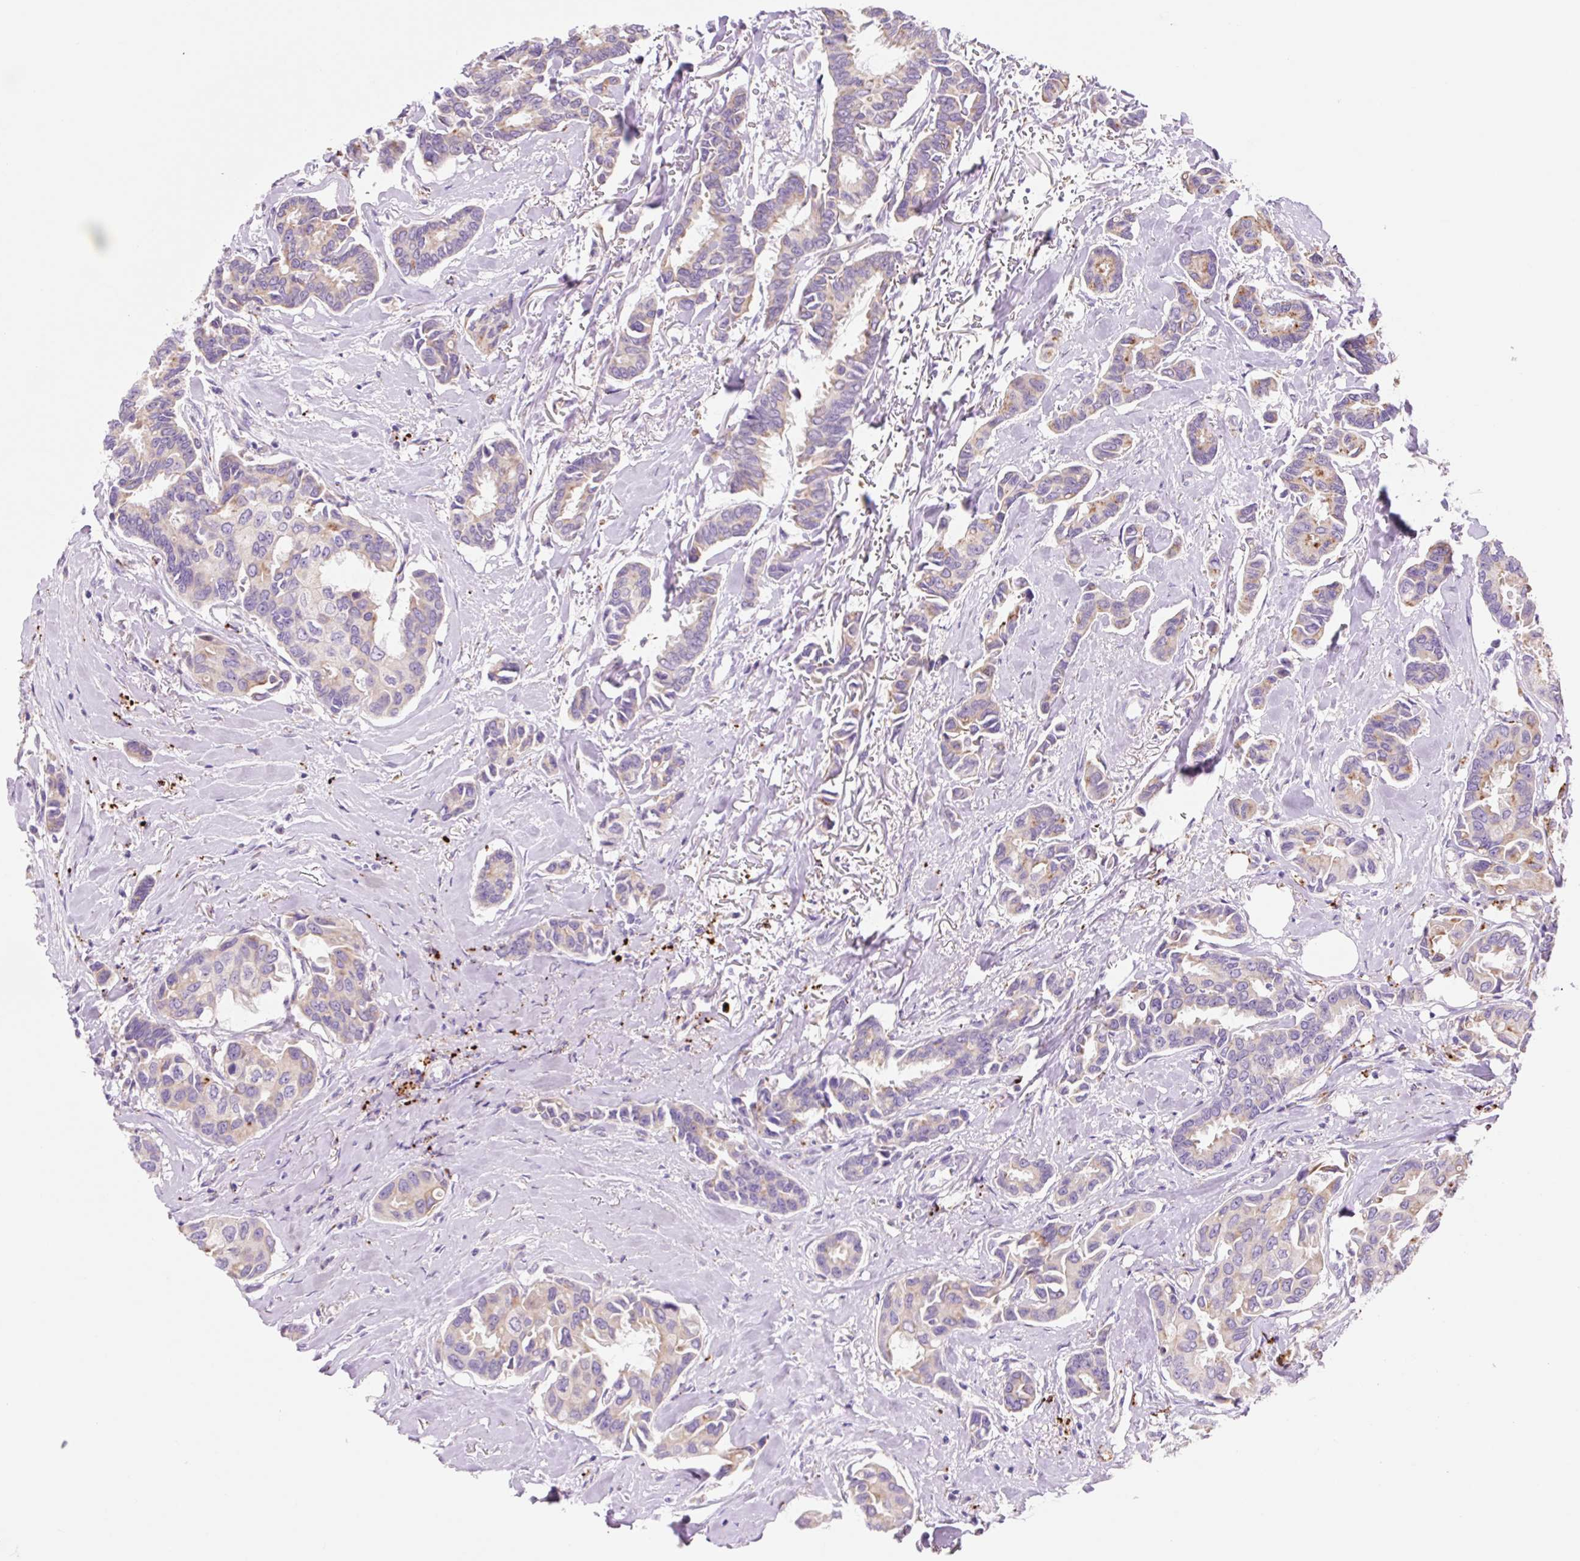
{"staining": {"intensity": "moderate", "quantity": "<25%", "location": "cytoplasmic/membranous"}, "tissue": "breast cancer", "cell_type": "Tumor cells", "image_type": "cancer", "snomed": [{"axis": "morphology", "description": "Duct carcinoma"}, {"axis": "topography", "description": "Breast"}], "caption": "Infiltrating ductal carcinoma (breast) stained for a protein (brown) exhibits moderate cytoplasmic/membranous positive expression in approximately <25% of tumor cells.", "gene": "HEXA", "patient": {"sex": "female", "age": 73}}